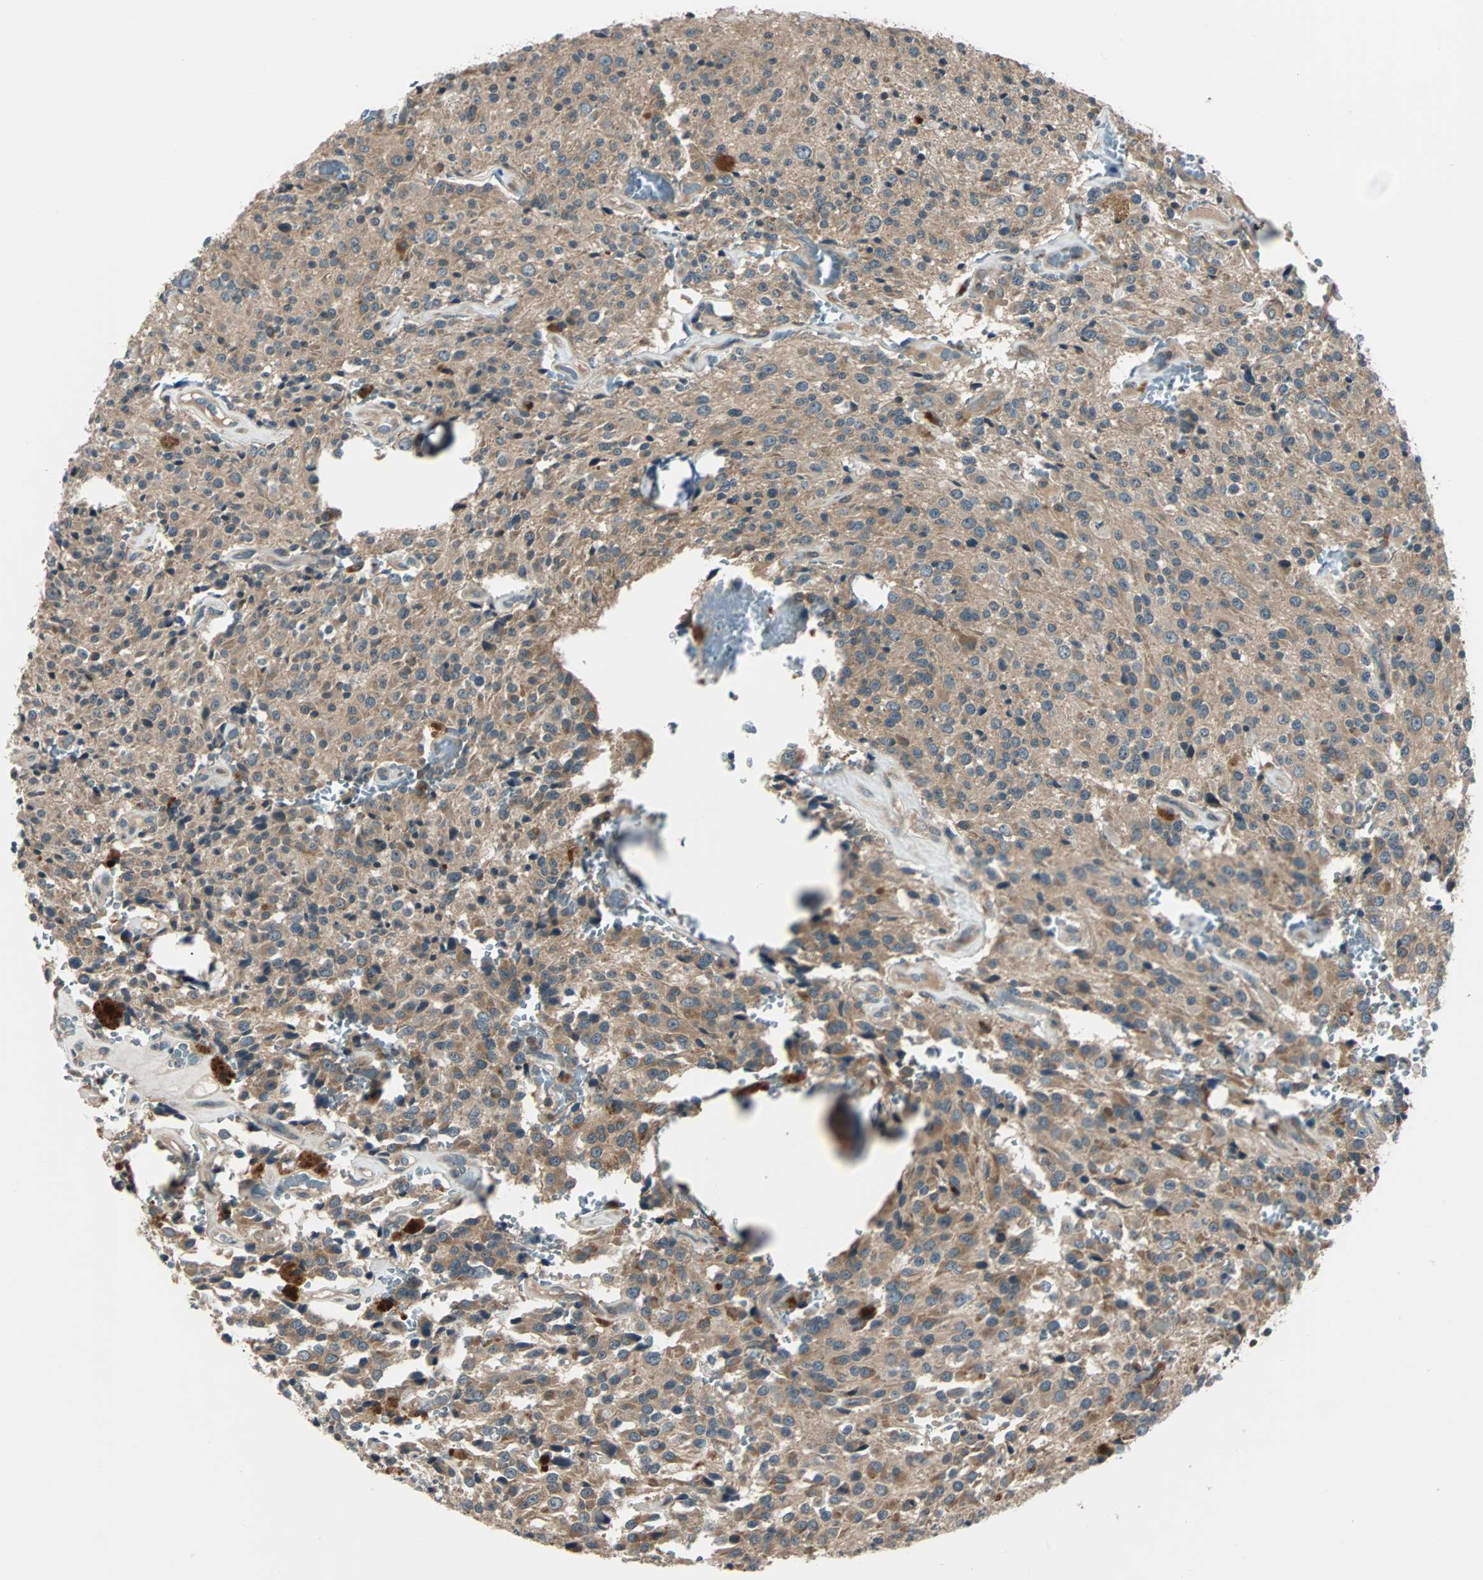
{"staining": {"intensity": "weak", "quantity": "25%-75%", "location": "cytoplasmic/membranous"}, "tissue": "glioma", "cell_type": "Tumor cells", "image_type": "cancer", "snomed": [{"axis": "morphology", "description": "Glioma, malignant, Low grade"}, {"axis": "topography", "description": "Brain"}], "caption": "Tumor cells exhibit low levels of weak cytoplasmic/membranous staining in about 25%-75% of cells in glioma.", "gene": "ARF1", "patient": {"sex": "male", "age": 58}}